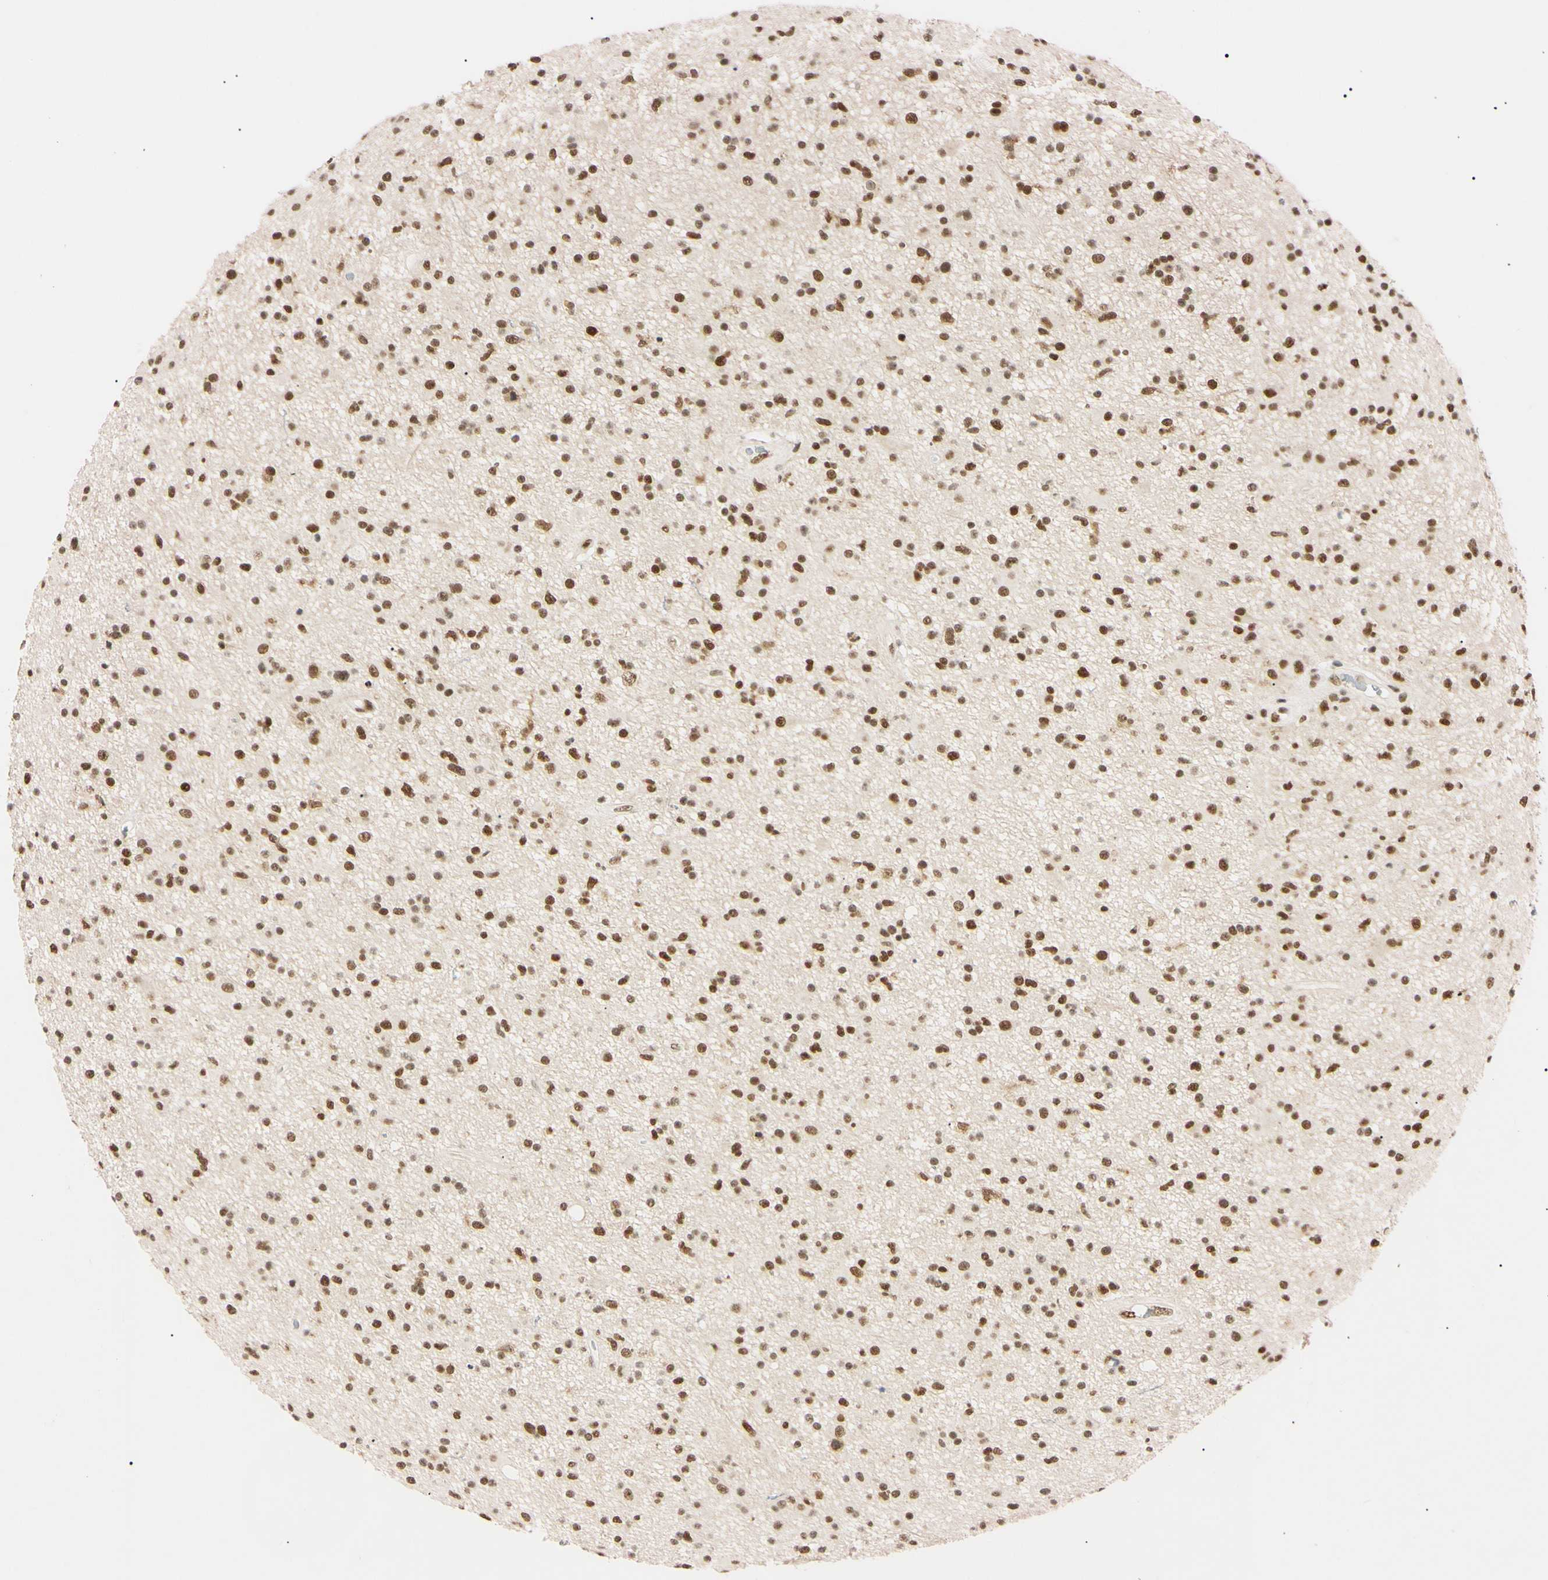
{"staining": {"intensity": "strong", "quantity": ">75%", "location": "nuclear"}, "tissue": "glioma", "cell_type": "Tumor cells", "image_type": "cancer", "snomed": [{"axis": "morphology", "description": "Glioma, malignant, High grade"}, {"axis": "topography", "description": "Brain"}], "caption": "IHC histopathology image of malignant high-grade glioma stained for a protein (brown), which displays high levels of strong nuclear staining in about >75% of tumor cells.", "gene": "ZNF134", "patient": {"sex": "male", "age": 33}}